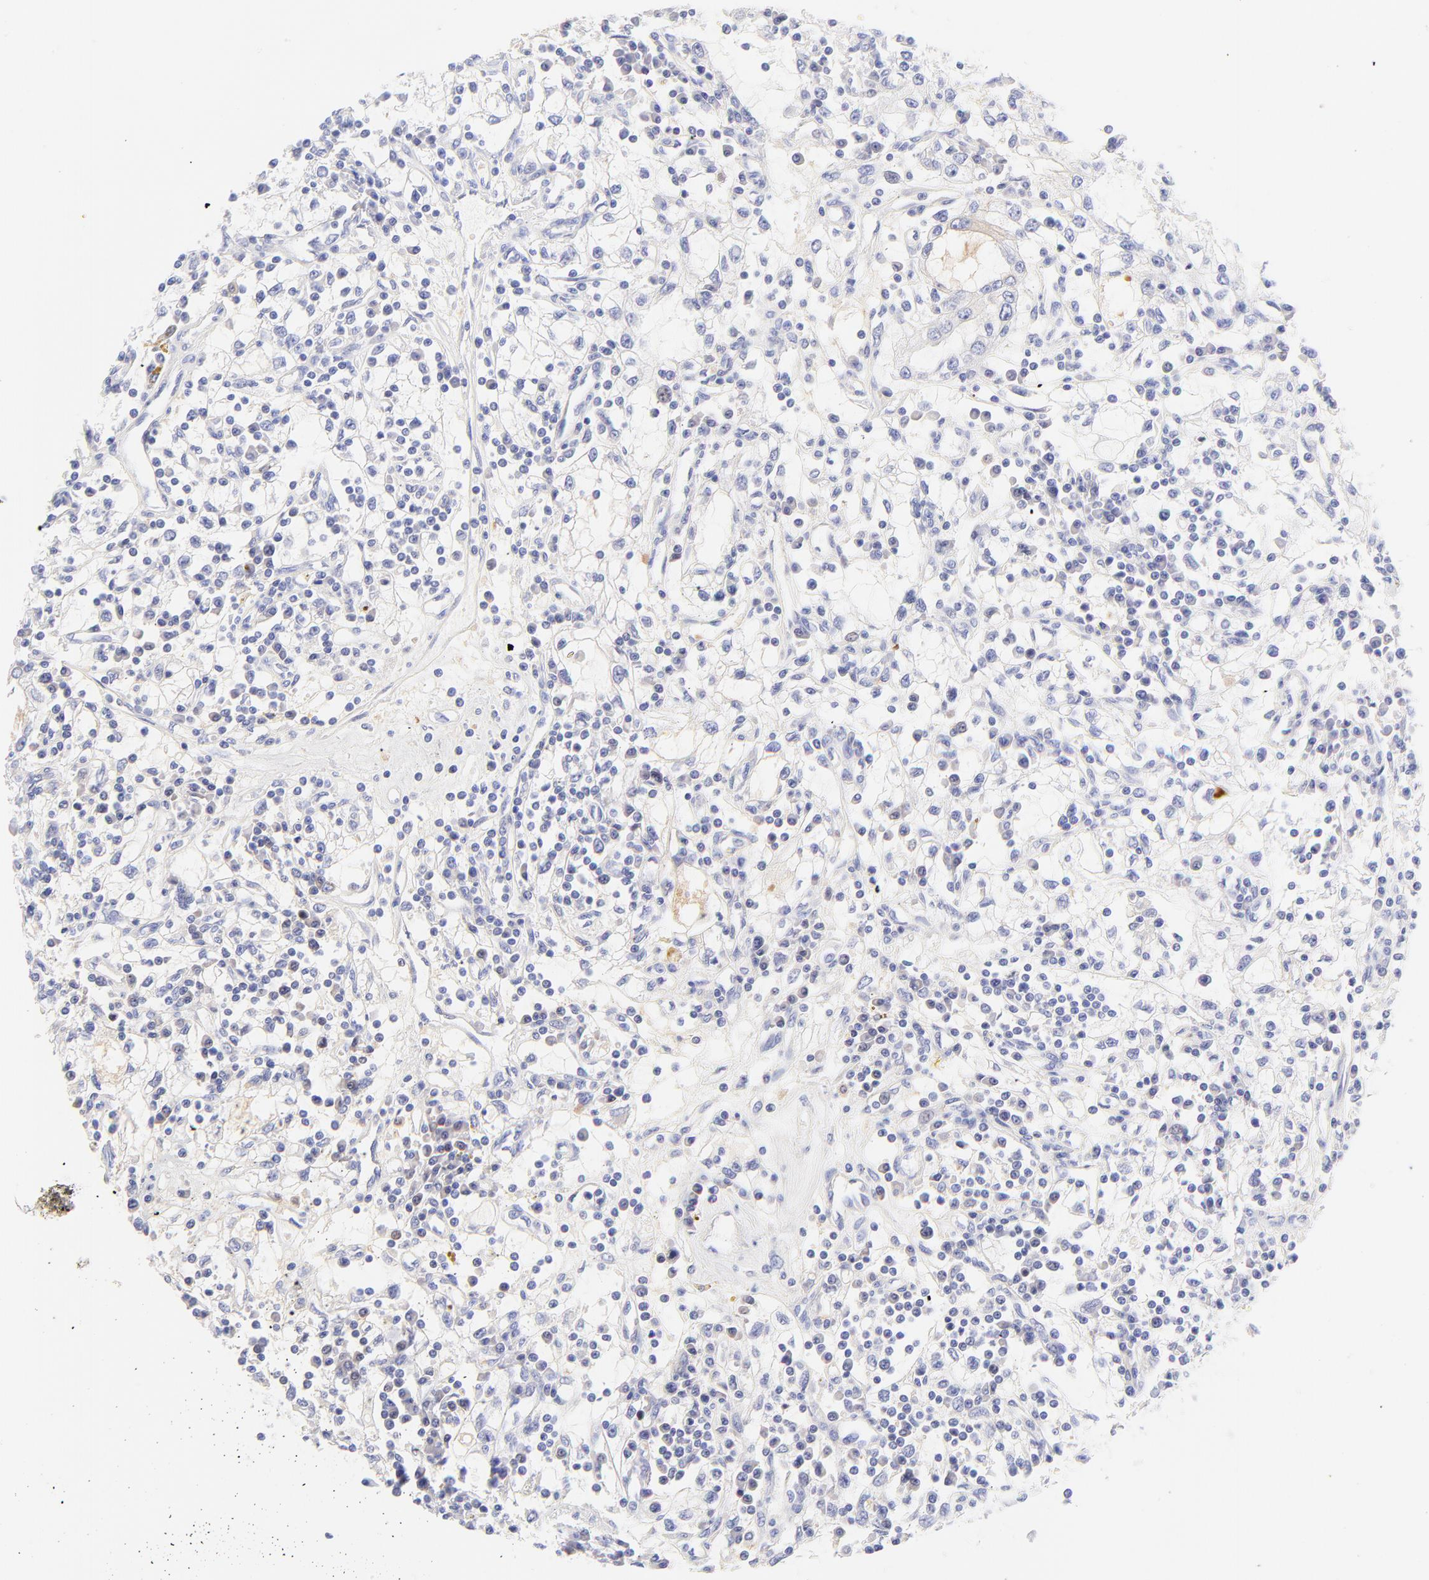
{"staining": {"intensity": "negative", "quantity": "none", "location": "none"}, "tissue": "renal cancer", "cell_type": "Tumor cells", "image_type": "cancer", "snomed": [{"axis": "morphology", "description": "Adenocarcinoma, NOS"}, {"axis": "topography", "description": "Kidney"}], "caption": "DAB immunohistochemical staining of human renal adenocarcinoma demonstrates no significant expression in tumor cells. (DAB (3,3'-diaminobenzidine) immunohistochemistry (IHC) with hematoxylin counter stain).", "gene": "FRMPD3", "patient": {"sex": "male", "age": 82}}